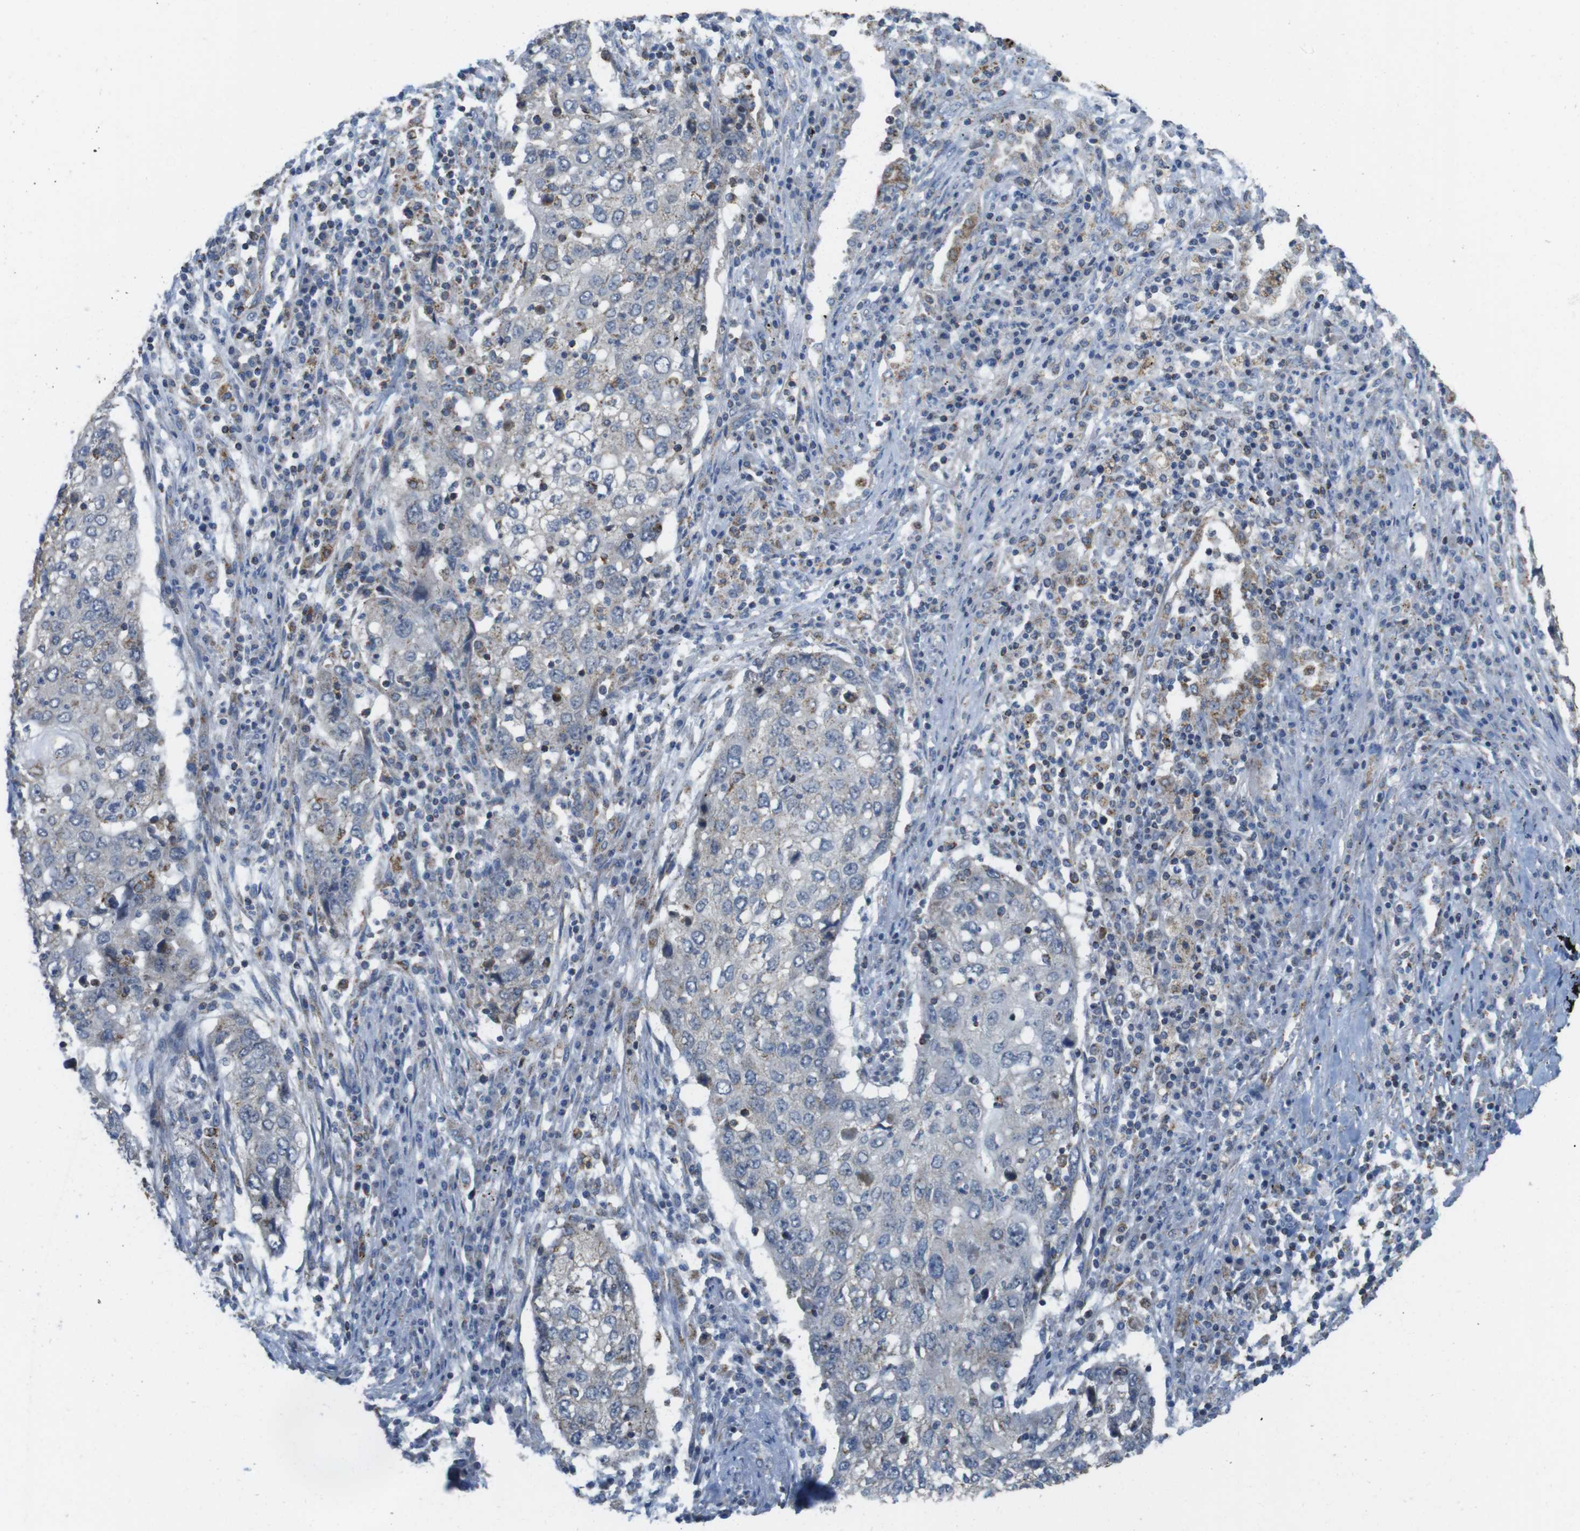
{"staining": {"intensity": "negative", "quantity": "none", "location": "none"}, "tissue": "lung cancer", "cell_type": "Tumor cells", "image_type": "cancer", "snomed": [{"axis": "morphology", "description": "Squamous cell carcinoma, NOS"}, {"axis": "topography", "description": "Lung"}], "caption": "Lung cancer stained for a protein using IHC demonstrates no staining tumor cells.", "gene": "GRIK2", "patient": {"sex": "female", "age": 63}}